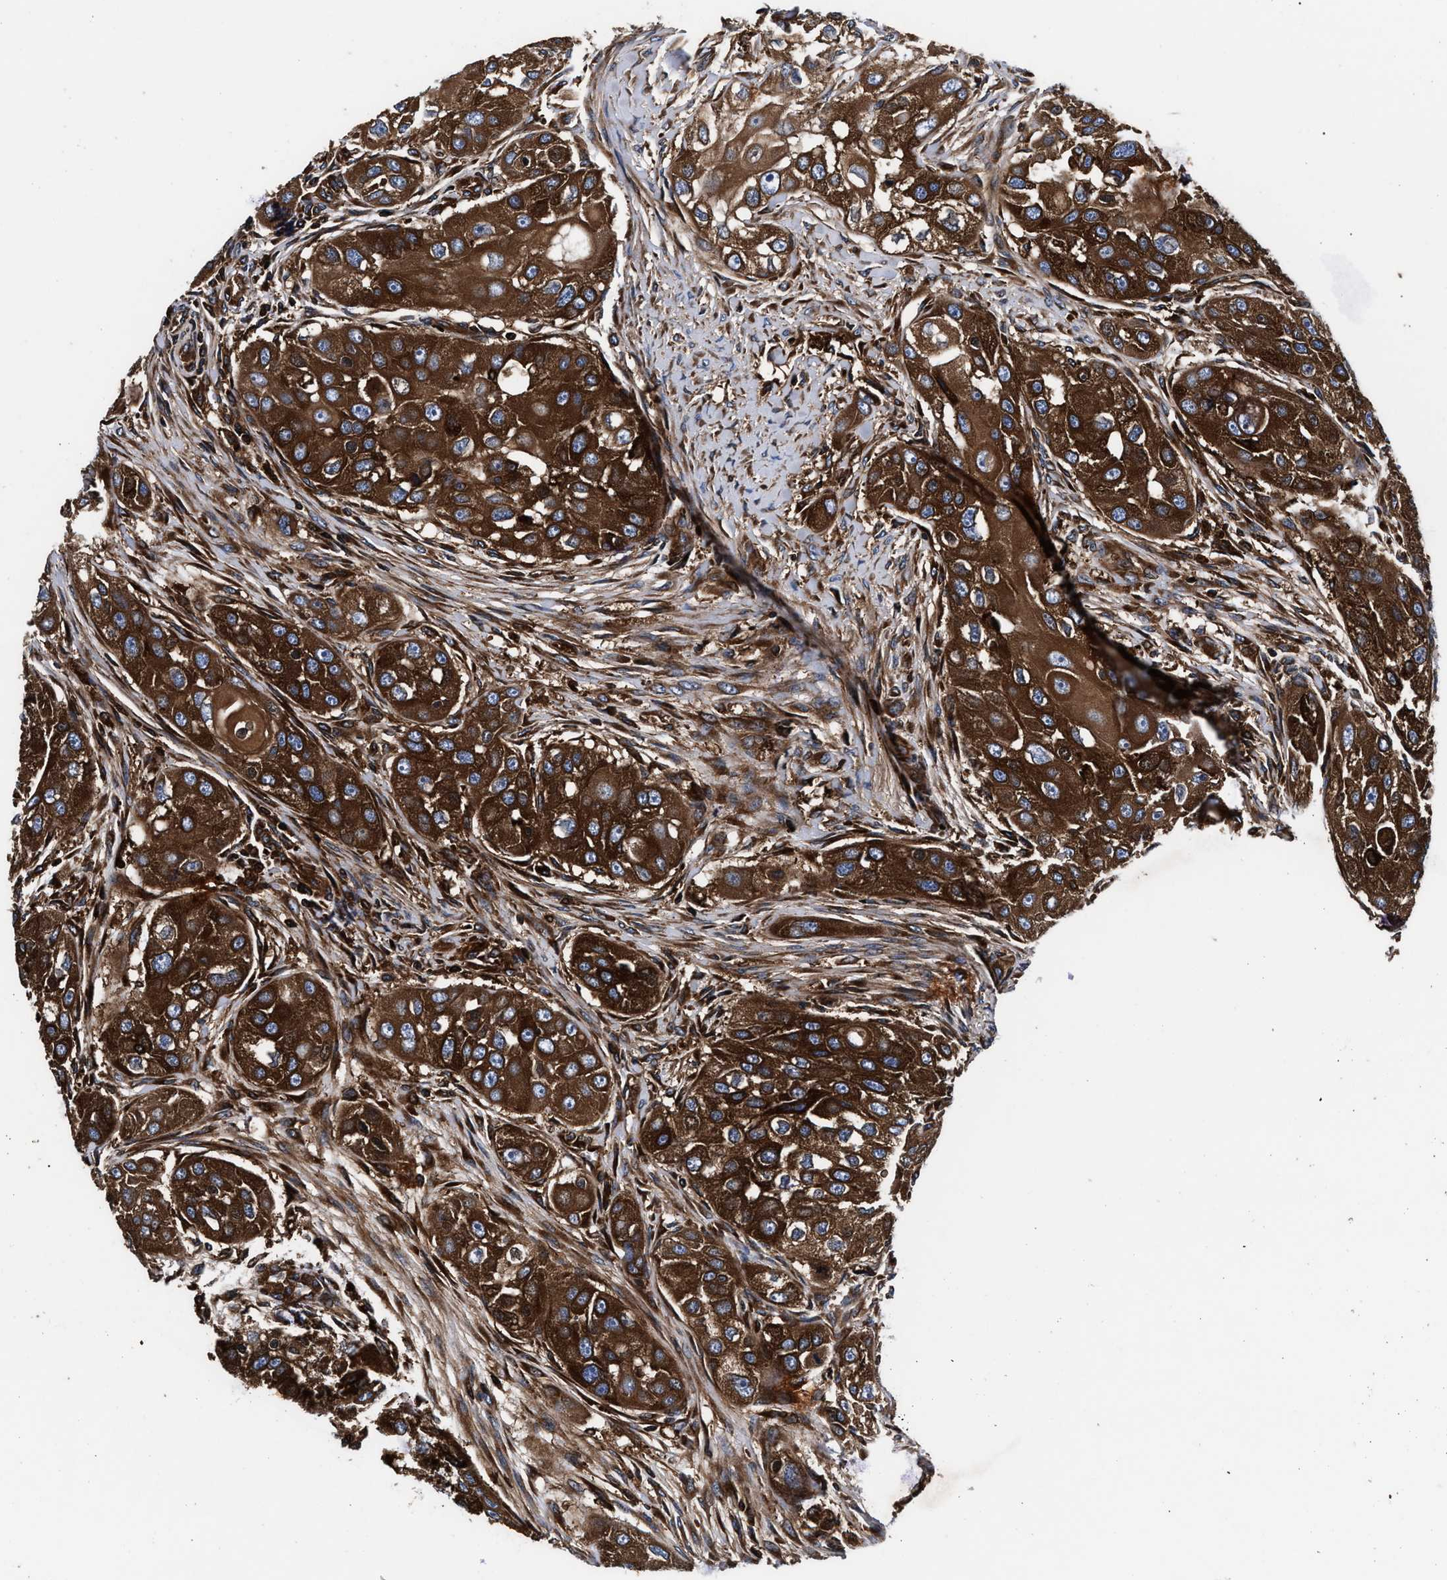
{"staining": {"intensity": "strong", "quantity": ">75%", "location": "cytoplasmic/membranous"}, "tissue": "head and neck cancer", "cell_type": "Tumor cells", "image_type": "cancer", "snomed": [{"axis": "morphology", "description": "Normal tissue, NOS"}, {"axis": "morphology", "description": "Squamous cell carcinoma, NOS"}, {"axis": "topography", "description": "Skeletal muscle"}, {"axis": "topography", "description": "Head-Neck"}], "caption": "A high amount of strong cytoplasmic/membranous positivity is present in approximately >75% of tumor cells in squamous cell carcinoma (head and neck) tissue.", "gene": "KYAT1", "patient": {"sex": "male", "age": 51}}